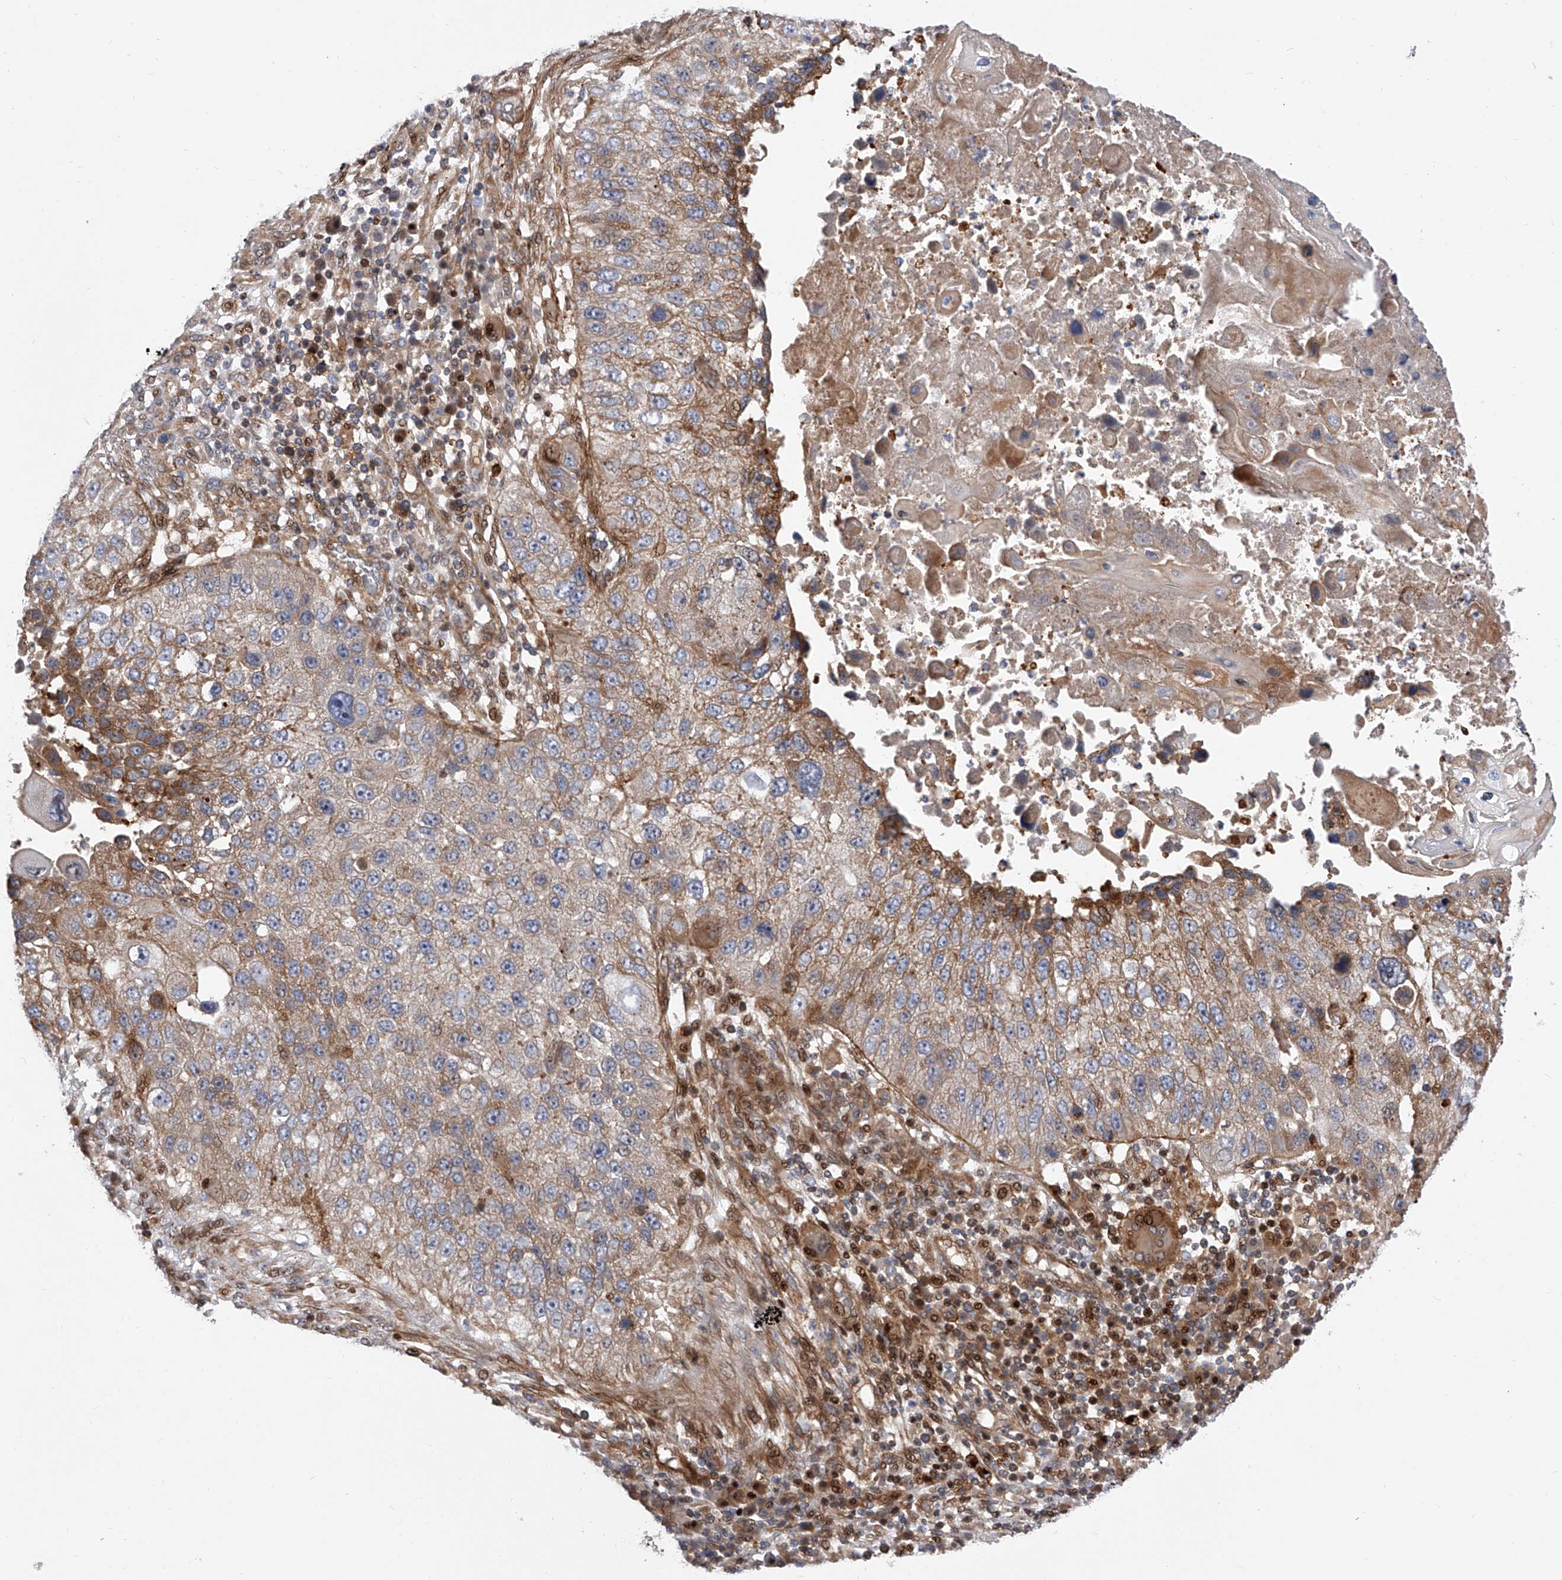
{"staining": {"intensity": "moderate", "quantity": ">75%", "location": "cytoplasmic/membranous"}, "tissue": "lung cancer", "cell_type": "Tumor cells", "image_type": "cancer", "snomed": [{"axis": "morphology", "description": "Squamous cell carcinoma, NOS"}, {"axis": "topography", "description": "Lung"}], "caption": "Immunohistochemistry (IHC) staining of lung cancer (squamous cell carcinoma), which exhibits medium levels of moderate cytoplasmic/membranous expression in about >75% of tumor cells indicating moderate cytoplasmic/membranous protein staining. The staining was performed using DAB (3,3'-diaminobenzidine) (brown) for protein detection and nuclei were counterstained in hematoxylin (blue).", "gene": "PDSS2", "patient": {"sex": "male", "age": 61}}